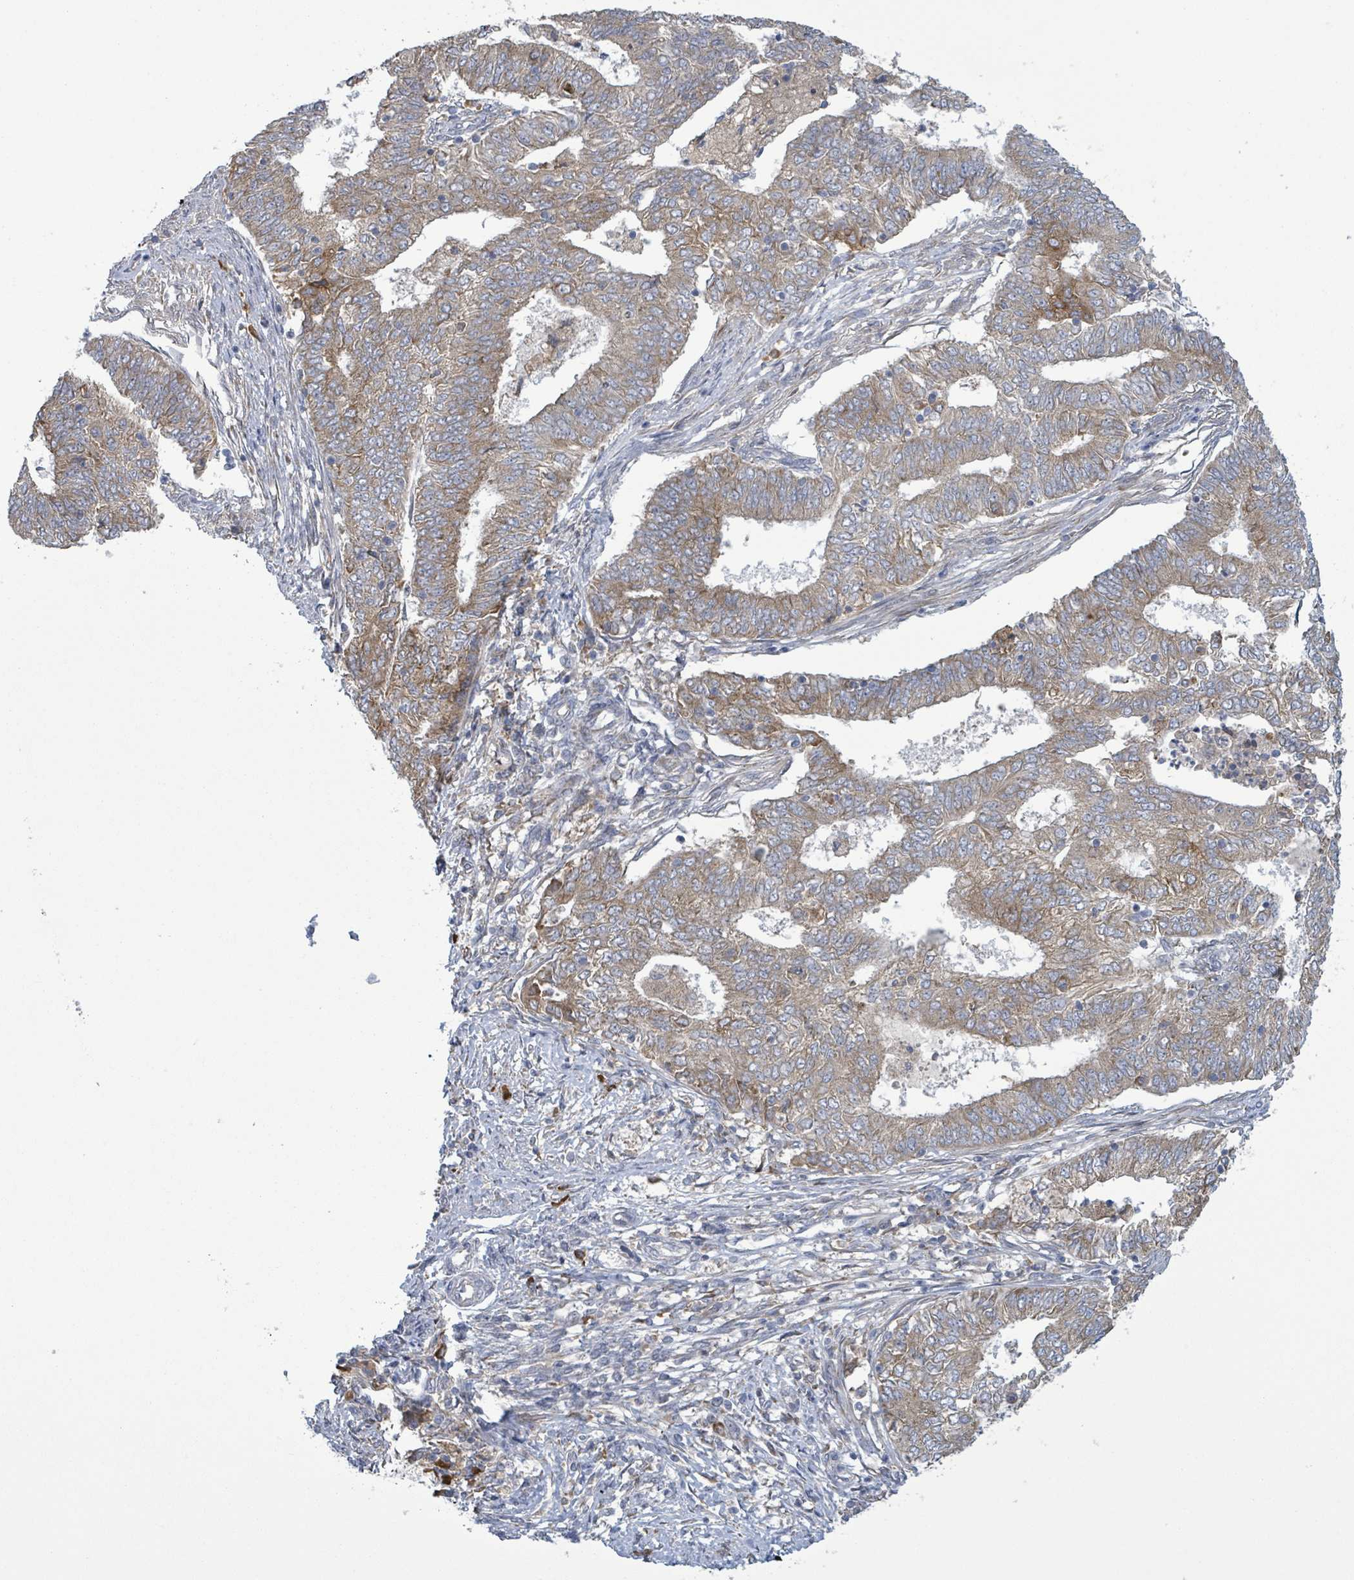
{"staining": {"intensity": "moderate", "quantity": ">75%", "location": "cytoplasmic/membranous"}, "tissue": "endometrial cancer", "cell_type": "Tumor cells", "image_type": "cancer", "snomed": [{"axis": "morphology", "description": "Adenocarcinoma, NOS"}, {"axis": "topography", "description": "Endometrium"}], "caption": "A histopathology image showing moderate cytoplasmic/membranous positivity in approximately >75% of tumor cells in adenocarcinoma (endometrial), as visualized by brown immunohistochemical staining.", "gene": "ATP13A1", "patient": {"sex": "female", "age": 62}}